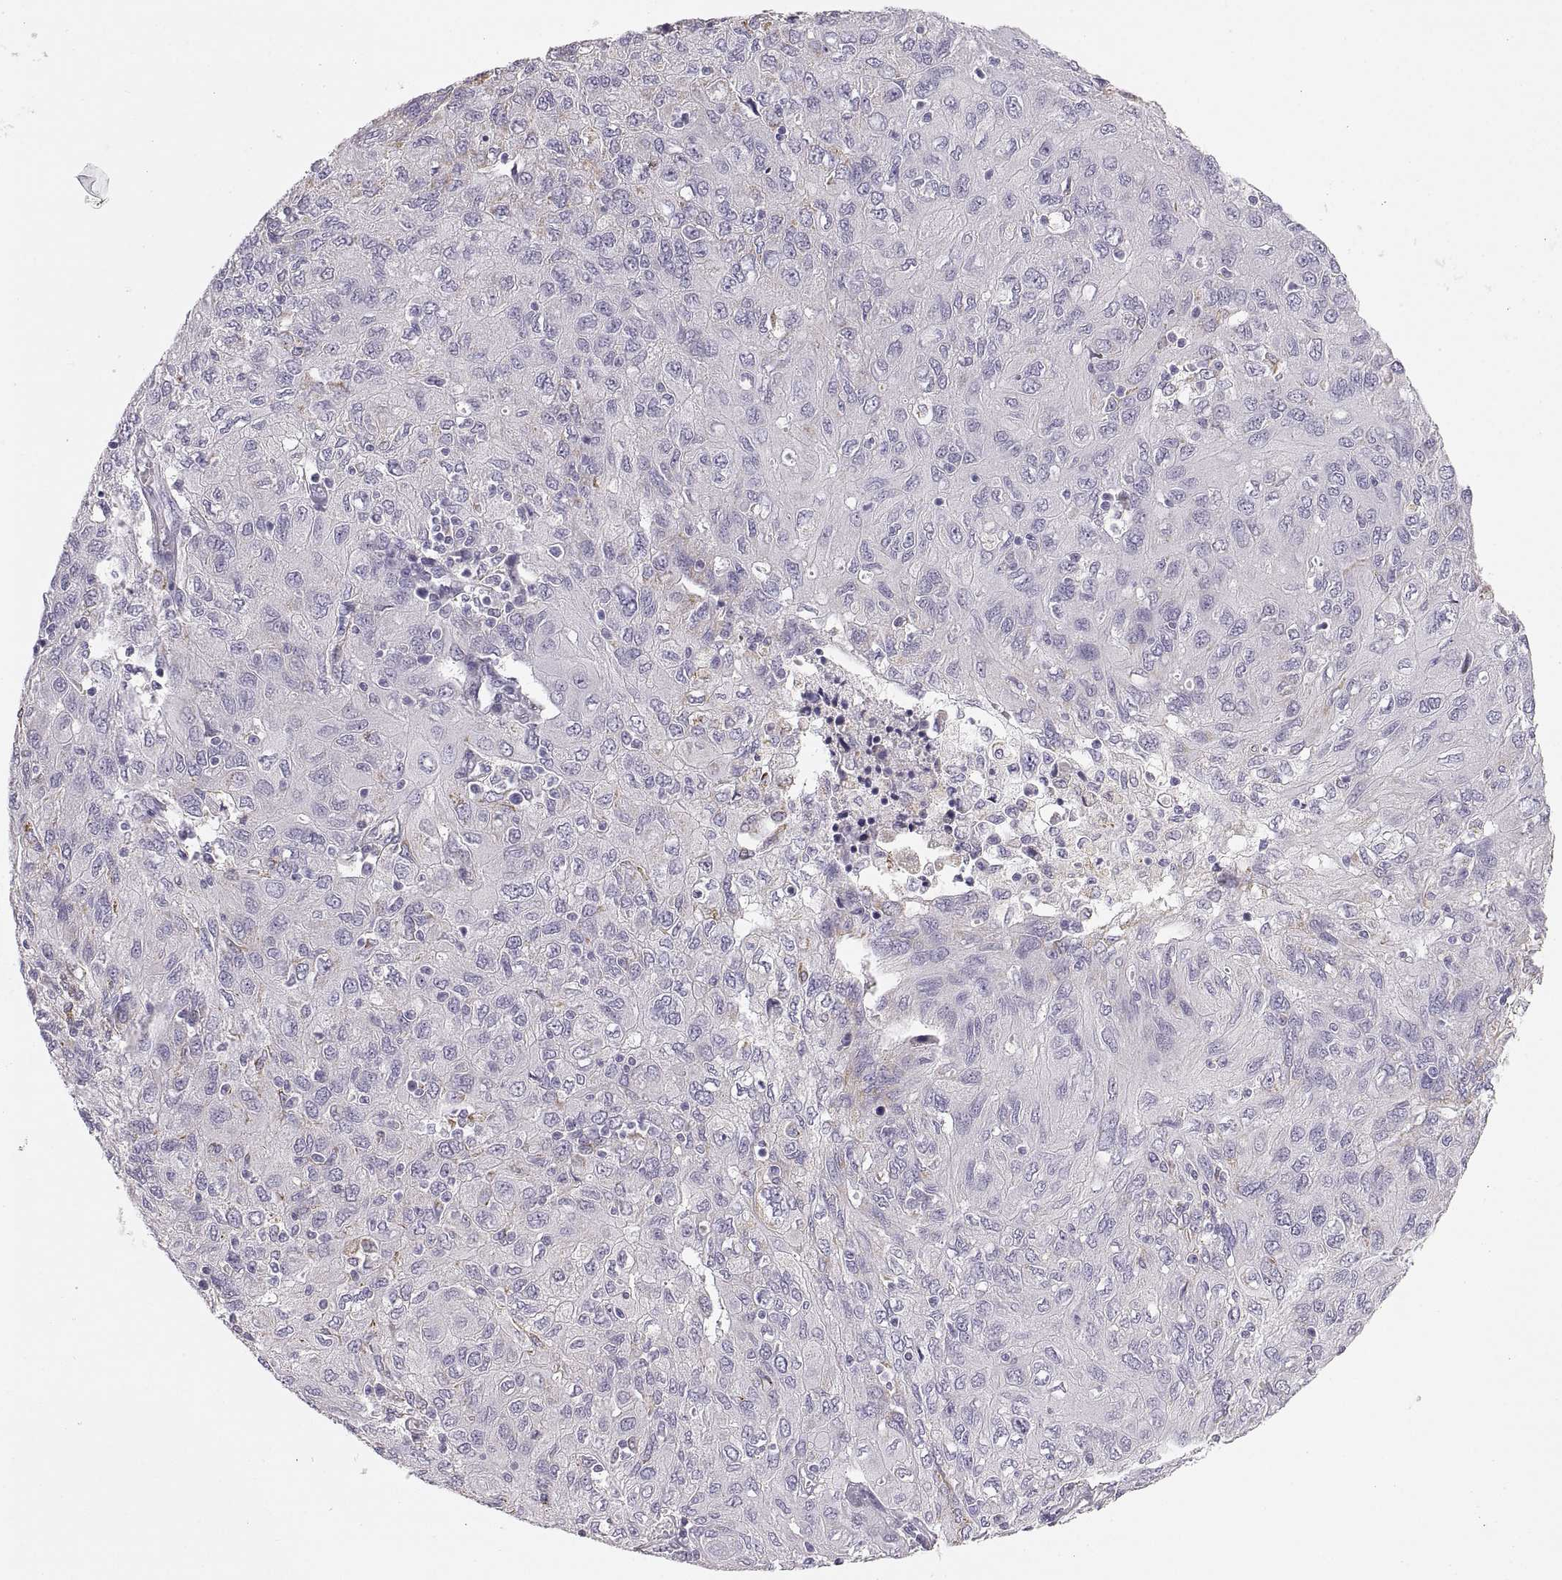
{"staining": {"intensity": "negative", "quantity": "none", "location": "none"}, "tissue": "ovarian cancer", "cell_type": "Tumor cells", "image_type": "cancer", "snomed": [{"axis": "morphology", "description": "Carcinoma, endometroid"}, {"axis": "topography", "description": "Ovary"}], "caption": "This micrograph is of ovarian cancer (endometroid carcinoma) stained with immunohistochemistry to label a protein in brown with the nuclei are counter-stained blue. There is no staining in tumor cells.", "gene": "COL9A3", "patient": {"sex": "female", "age": 50}}